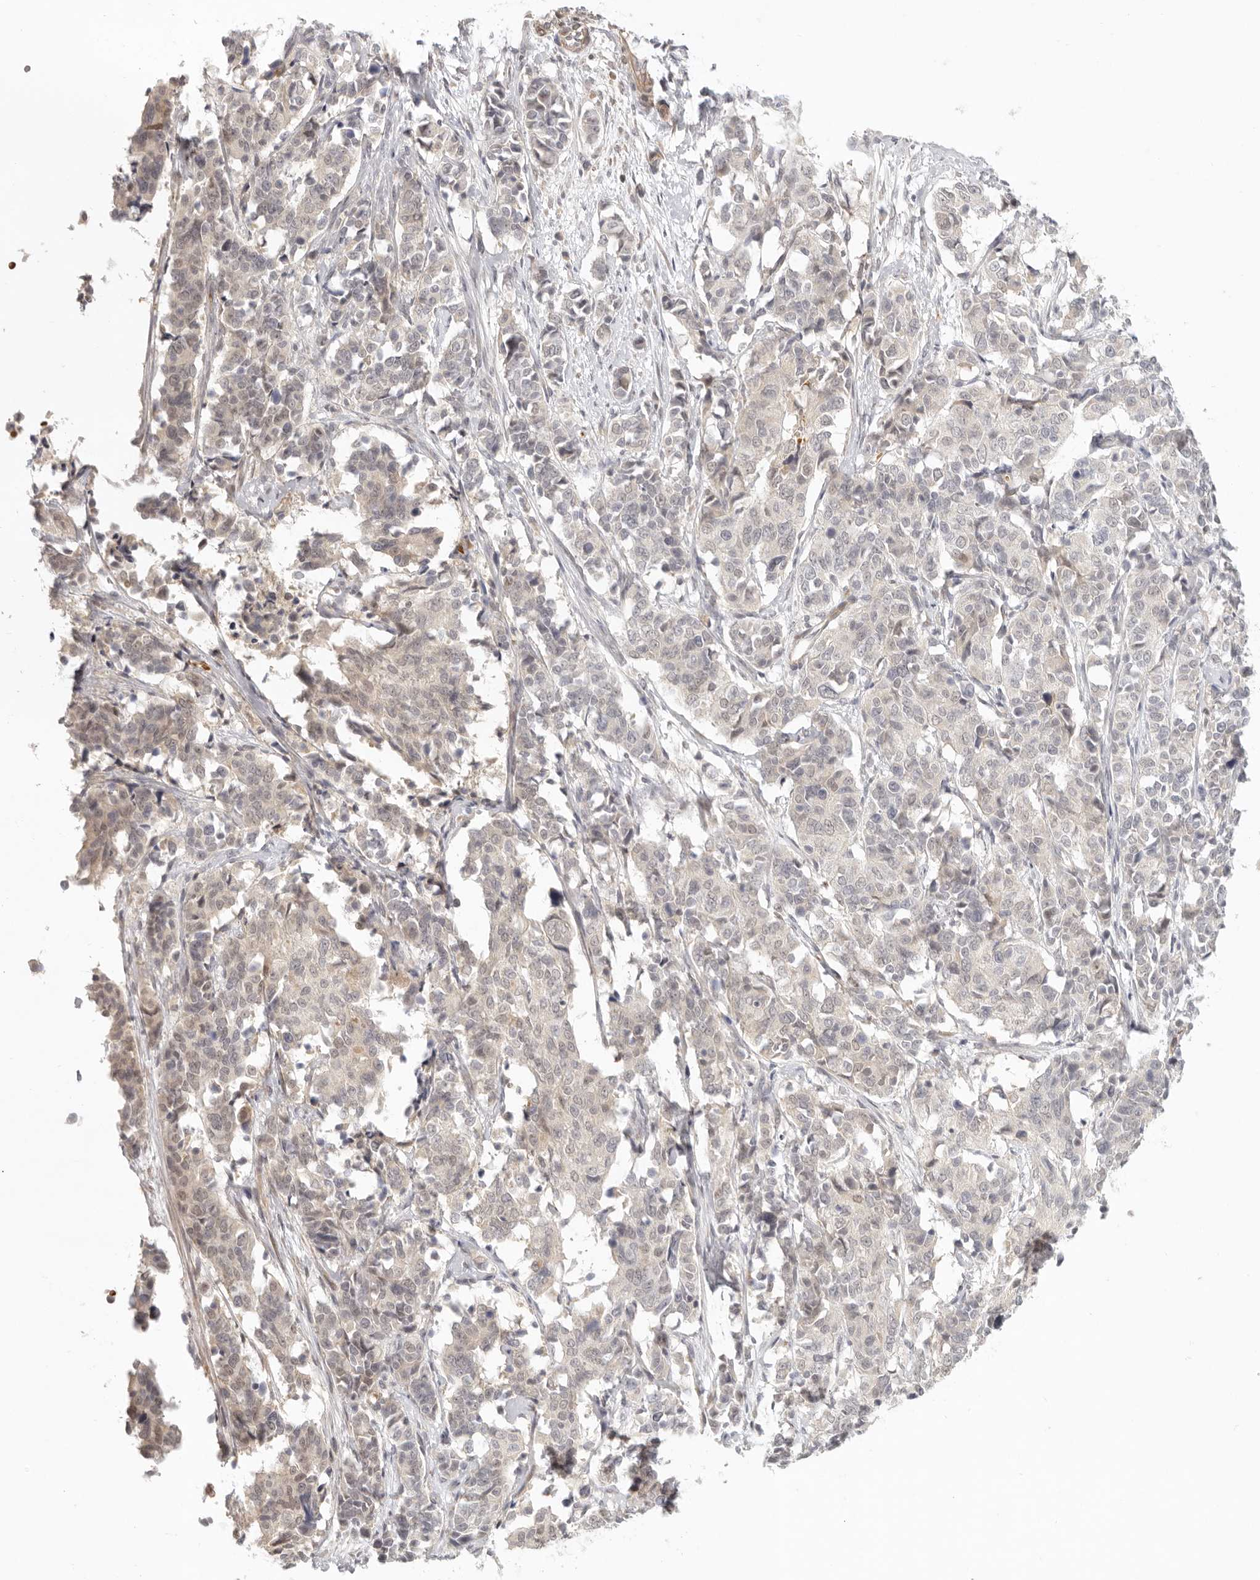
{"staining": {"intensity": "negative", "quantity": "none", "location": "none"}, "tissue": "cervical cancer", "cell_type": "Tumor cells", "image_type": "cancer", "snomed": [{"axis": "morphology", "description": "Normal tissue, NOS"}, {"axis": "morphology", "description": "Squamous cell carcinoma, NOS"}, {"axis": "topography", "description": "Cervix"}], "caption": "This is a photomicrograph of immunohistochemistry (IHC) staining of cervical cancer (squamous cell carcinoma), which shows no expression in tumor cells.", "gene": "AHDC1", "patient": {"sex": "female", "age": 35}}